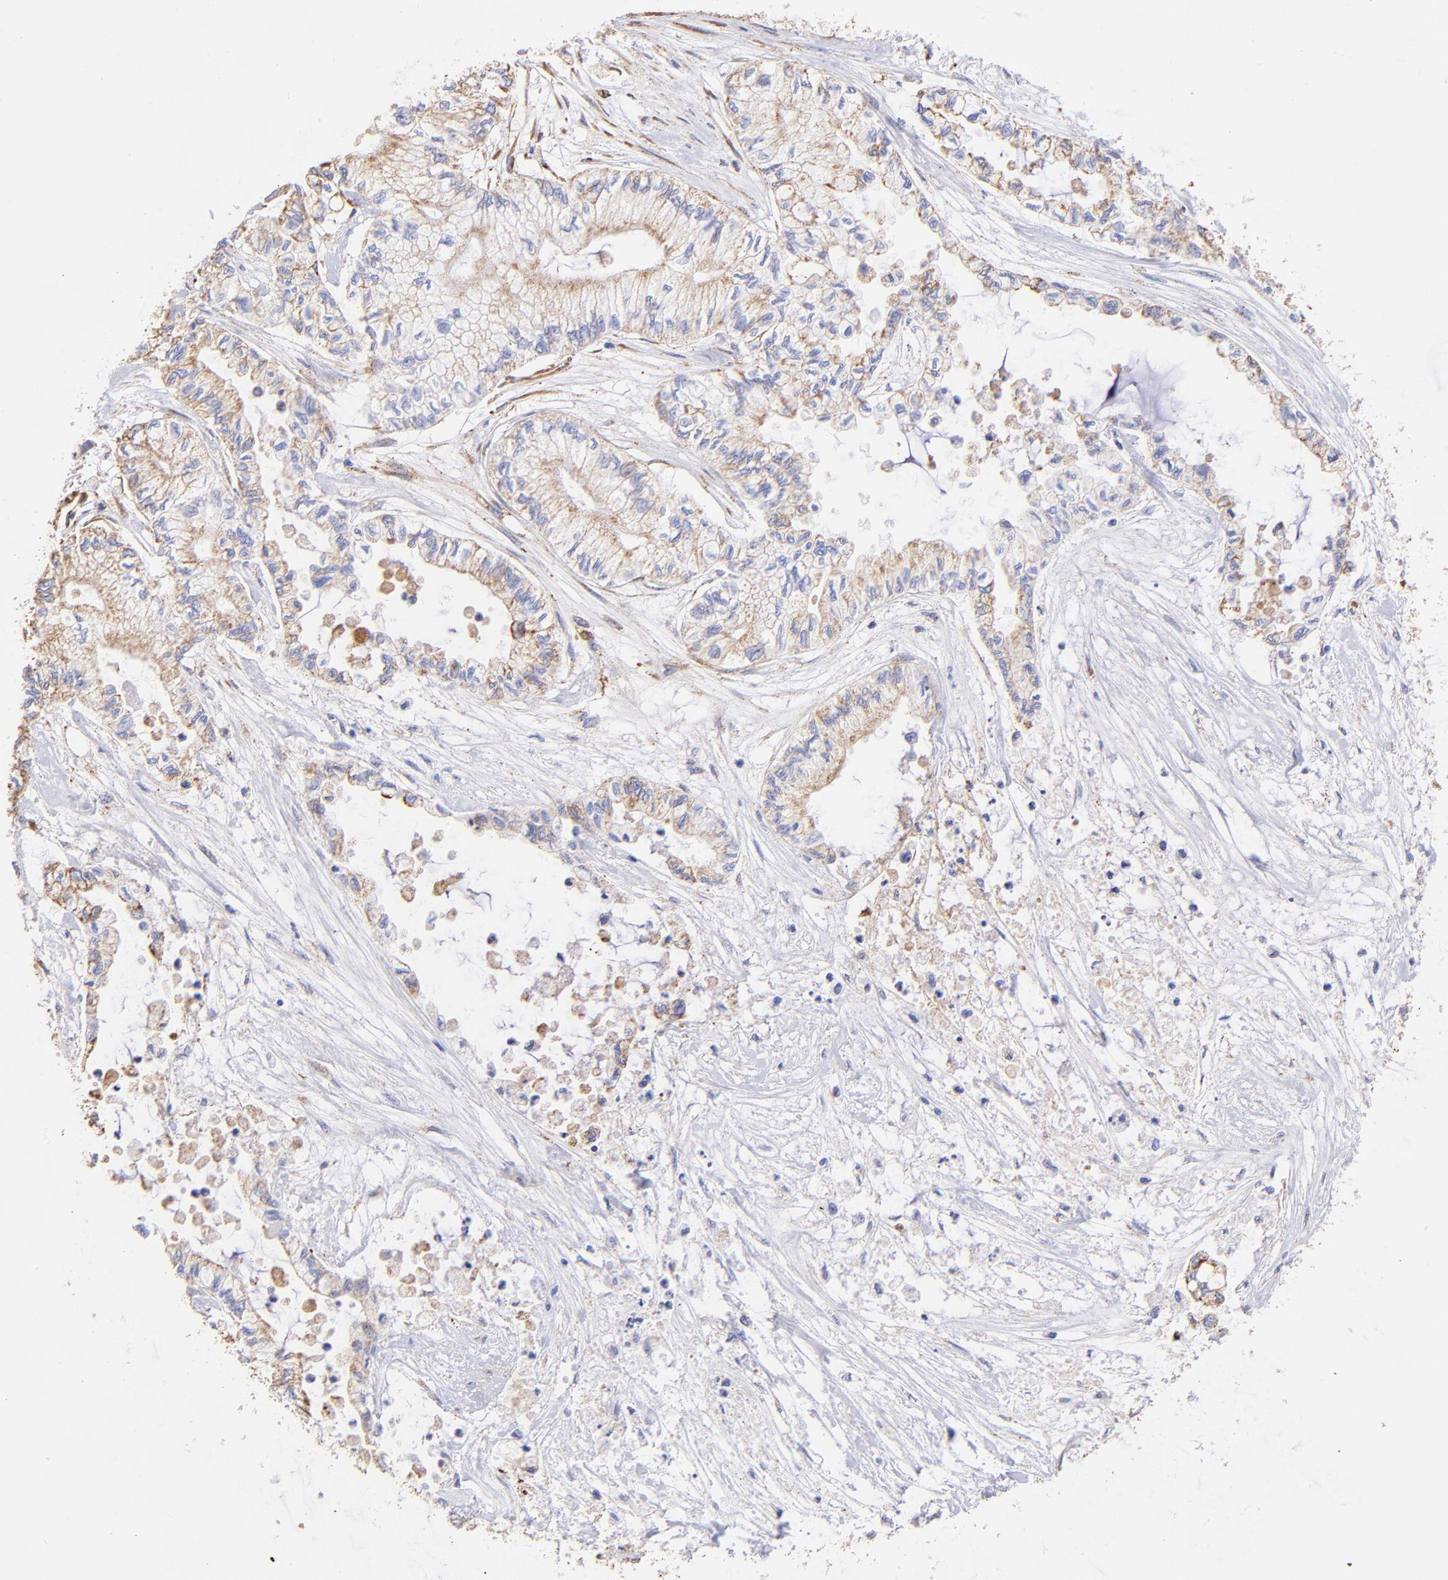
{"staining": {"intensity": "moderate", "quantity": ">75%", "location": "cytoplasmic/membranous"}, "tissue": "pancreatic cancer", "cell_type": "Tumor cells", "image_type": "cancer", "snomed": [{"axis": "morphology", "description": "Adenocarcinoma, NOS"}, {"axis": "topography", "description": "Pancreas"}], "caption": "About >75% of tumor cells in adenocarcinoma (pancreatic) display moderate cytoplasmic/membranous protein staining as visualized by brown immunohistochemical staining.", "gene": "SPARC", "patient": {"sex": "male", "age": 79}}